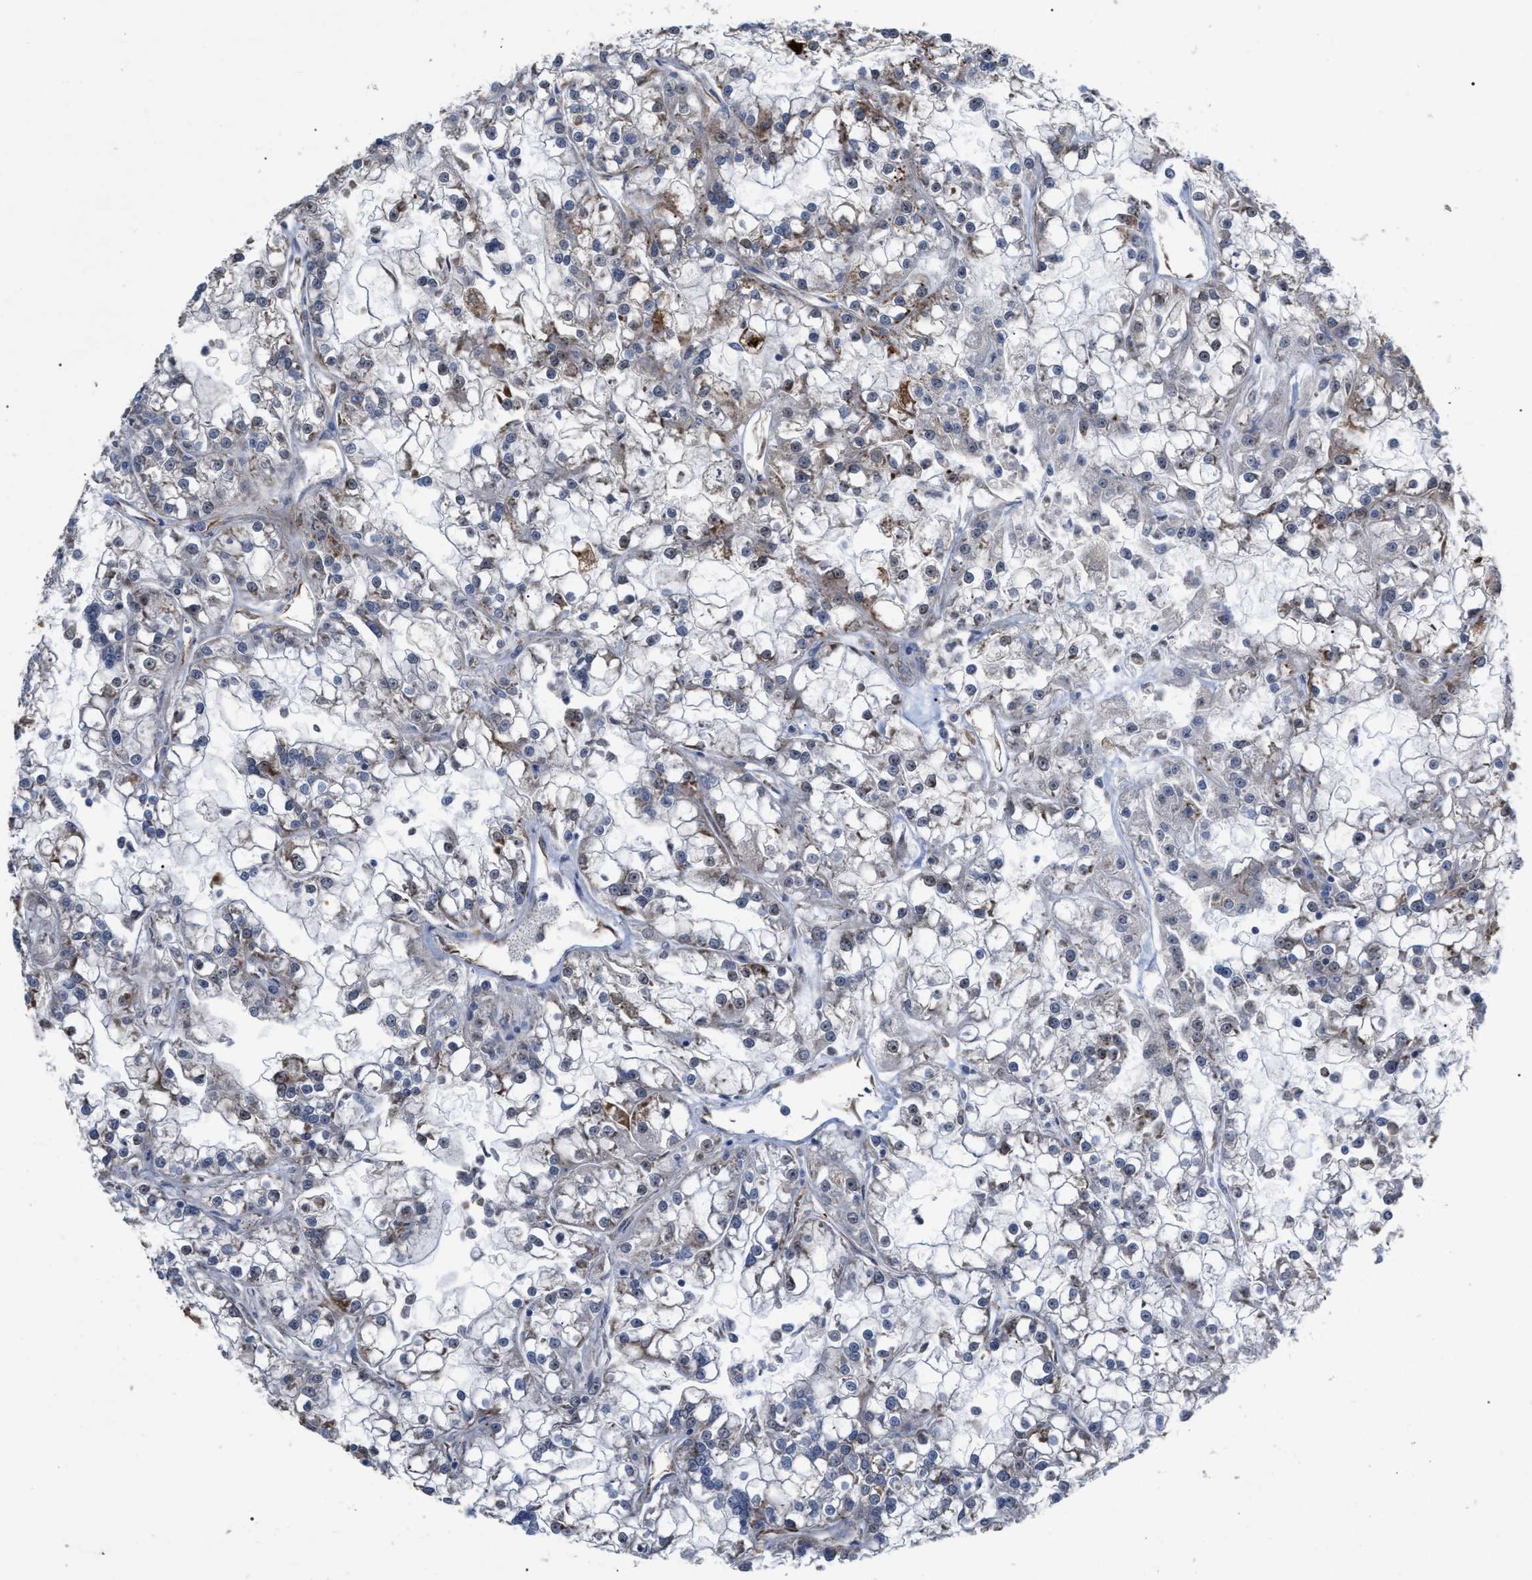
{"staining": {"intensity": "moderate", "quantity": "<25%", "location": "cytoplasmic/membranous"}, "tissue": "renal cancer", "cell_type": "Tumor cells", "image_type": "cancer", "snomed": [{"axis": "morphology", "description": "Adenocarcinoma, NOS"}, {"axis": "topography", "description": "Kidney"}], "caption": "About <25% of tumor cells in renal adenocarcinoma show moderate cytoplasmic/membranous protein staining as visualized by brown immunohistochemical staining.", "gene": "UPF1", "patient": {"sex": "female", "age": 52}}